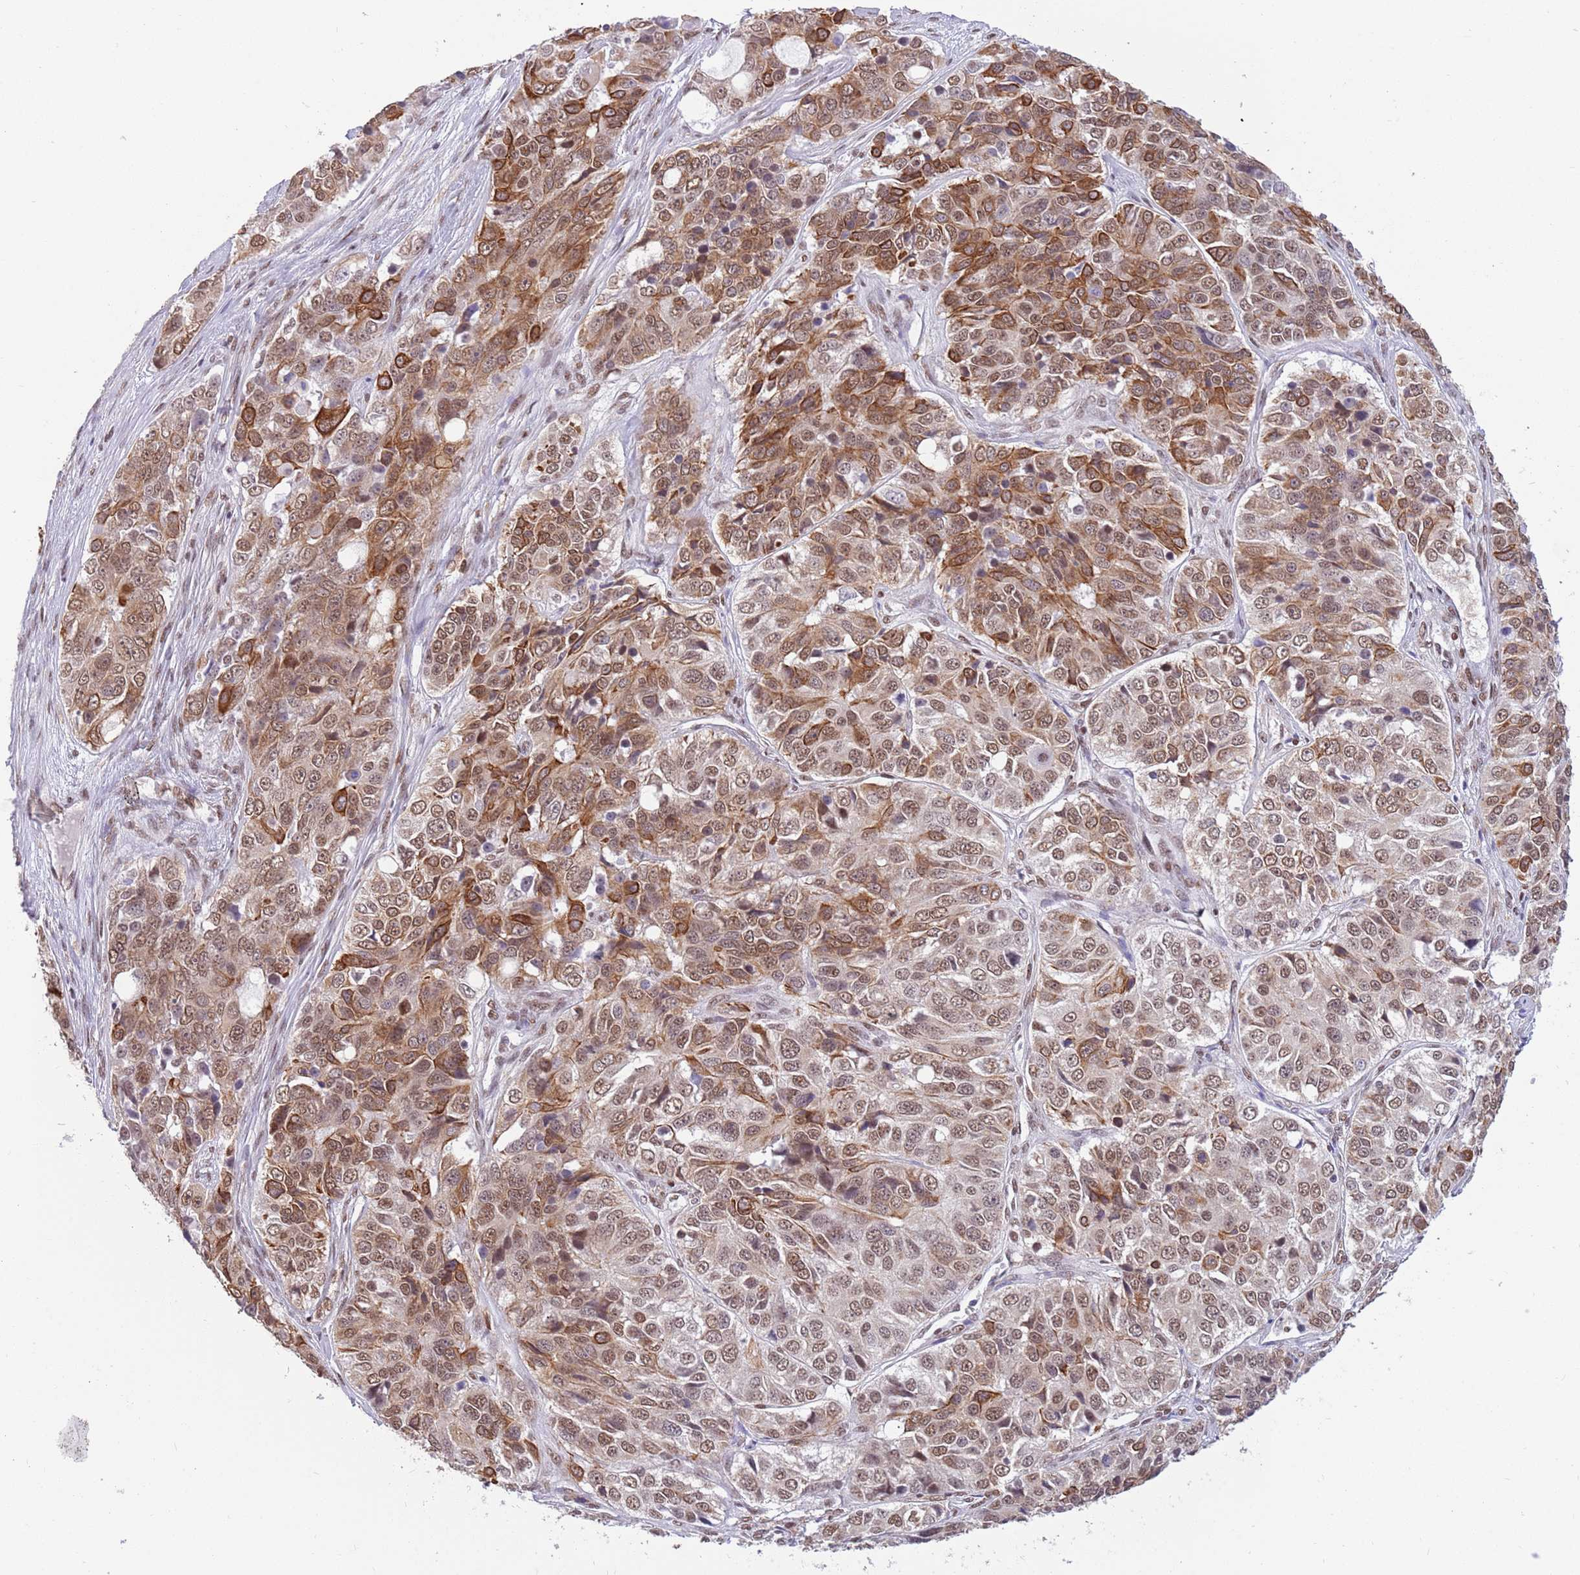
{"staining": {"intensity": "moderate", "quantity": ">75%", "location": "cytoplasmic/membranous,nuclear"}, "tissue": "ovarian cancer", "cell_type": "Tumor cells", "image_type": "cancer", "snomed": [{"axis": "morphology", "description": "Carcinoma, endometroid"}, {"axis": "topography", "description": "Ovary"}], "caption": "Protein expression analysis of human endometroid carcinoma (ovarian) reveals moderate cytoplasmic/membranous and nuclear positivity in approximately >75% of tumor cells.", "gene": "TRIM32", "patient": {"sex": "female", "age": 51}}